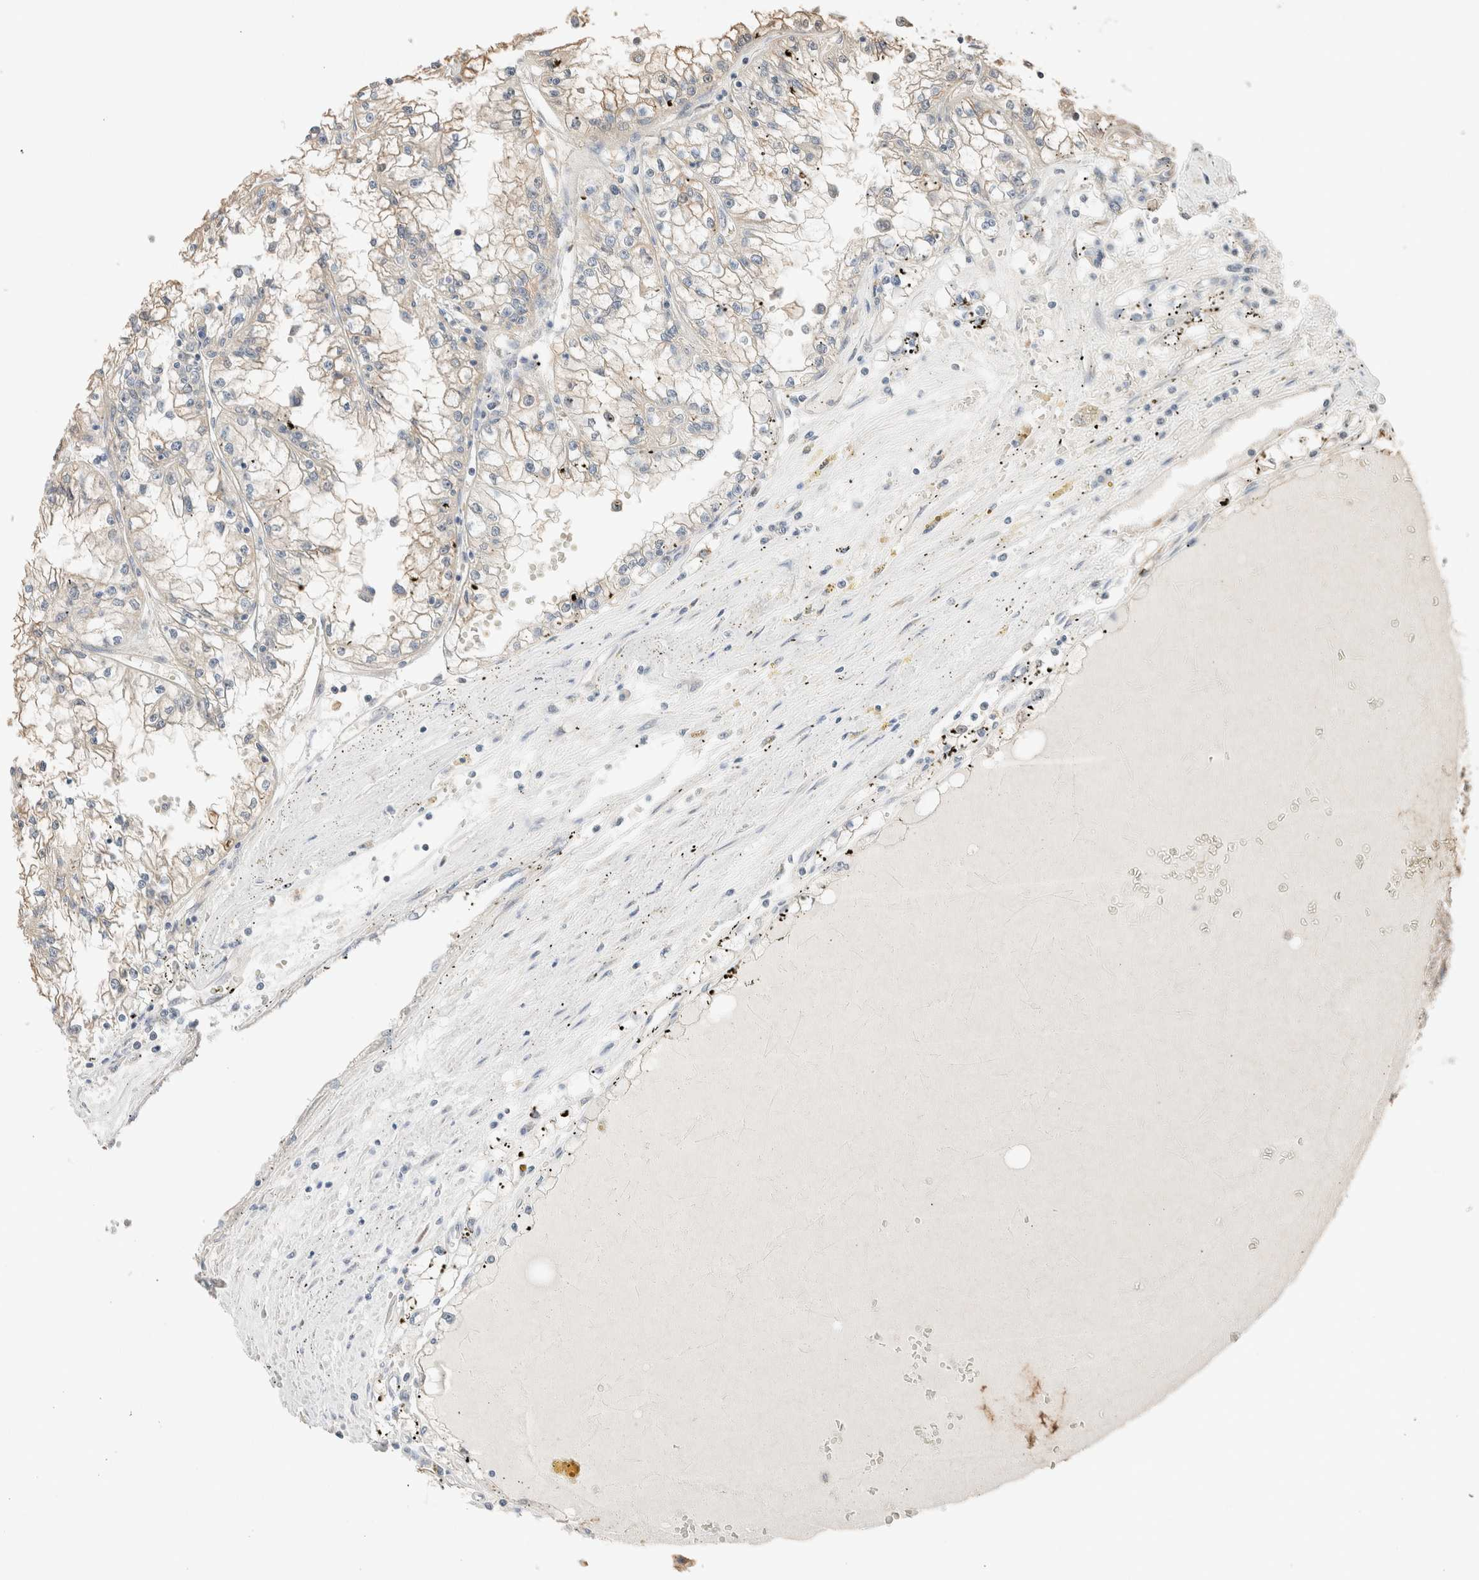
{"staining": {"intensity": "negative", "quantity": "none", "location": "none"}, "tissue": "renal cancer", "cell_type": "Tumor cells", "image_type": "cancer", "snomed": [{"axis": "morphology", "description": "Adenocarcinoma, NOS"}, {"axis": "topography", "description": "Kidney"}], "caption": "This image is of adenocarcinoma (renal) stained with immunohistochemistry to label a protein in brown with the nuclei are counter-stained blue. There is no expression in tumor cells.", "gene": "TUBD1", "patient": {"sex": "male", "age": 56}}